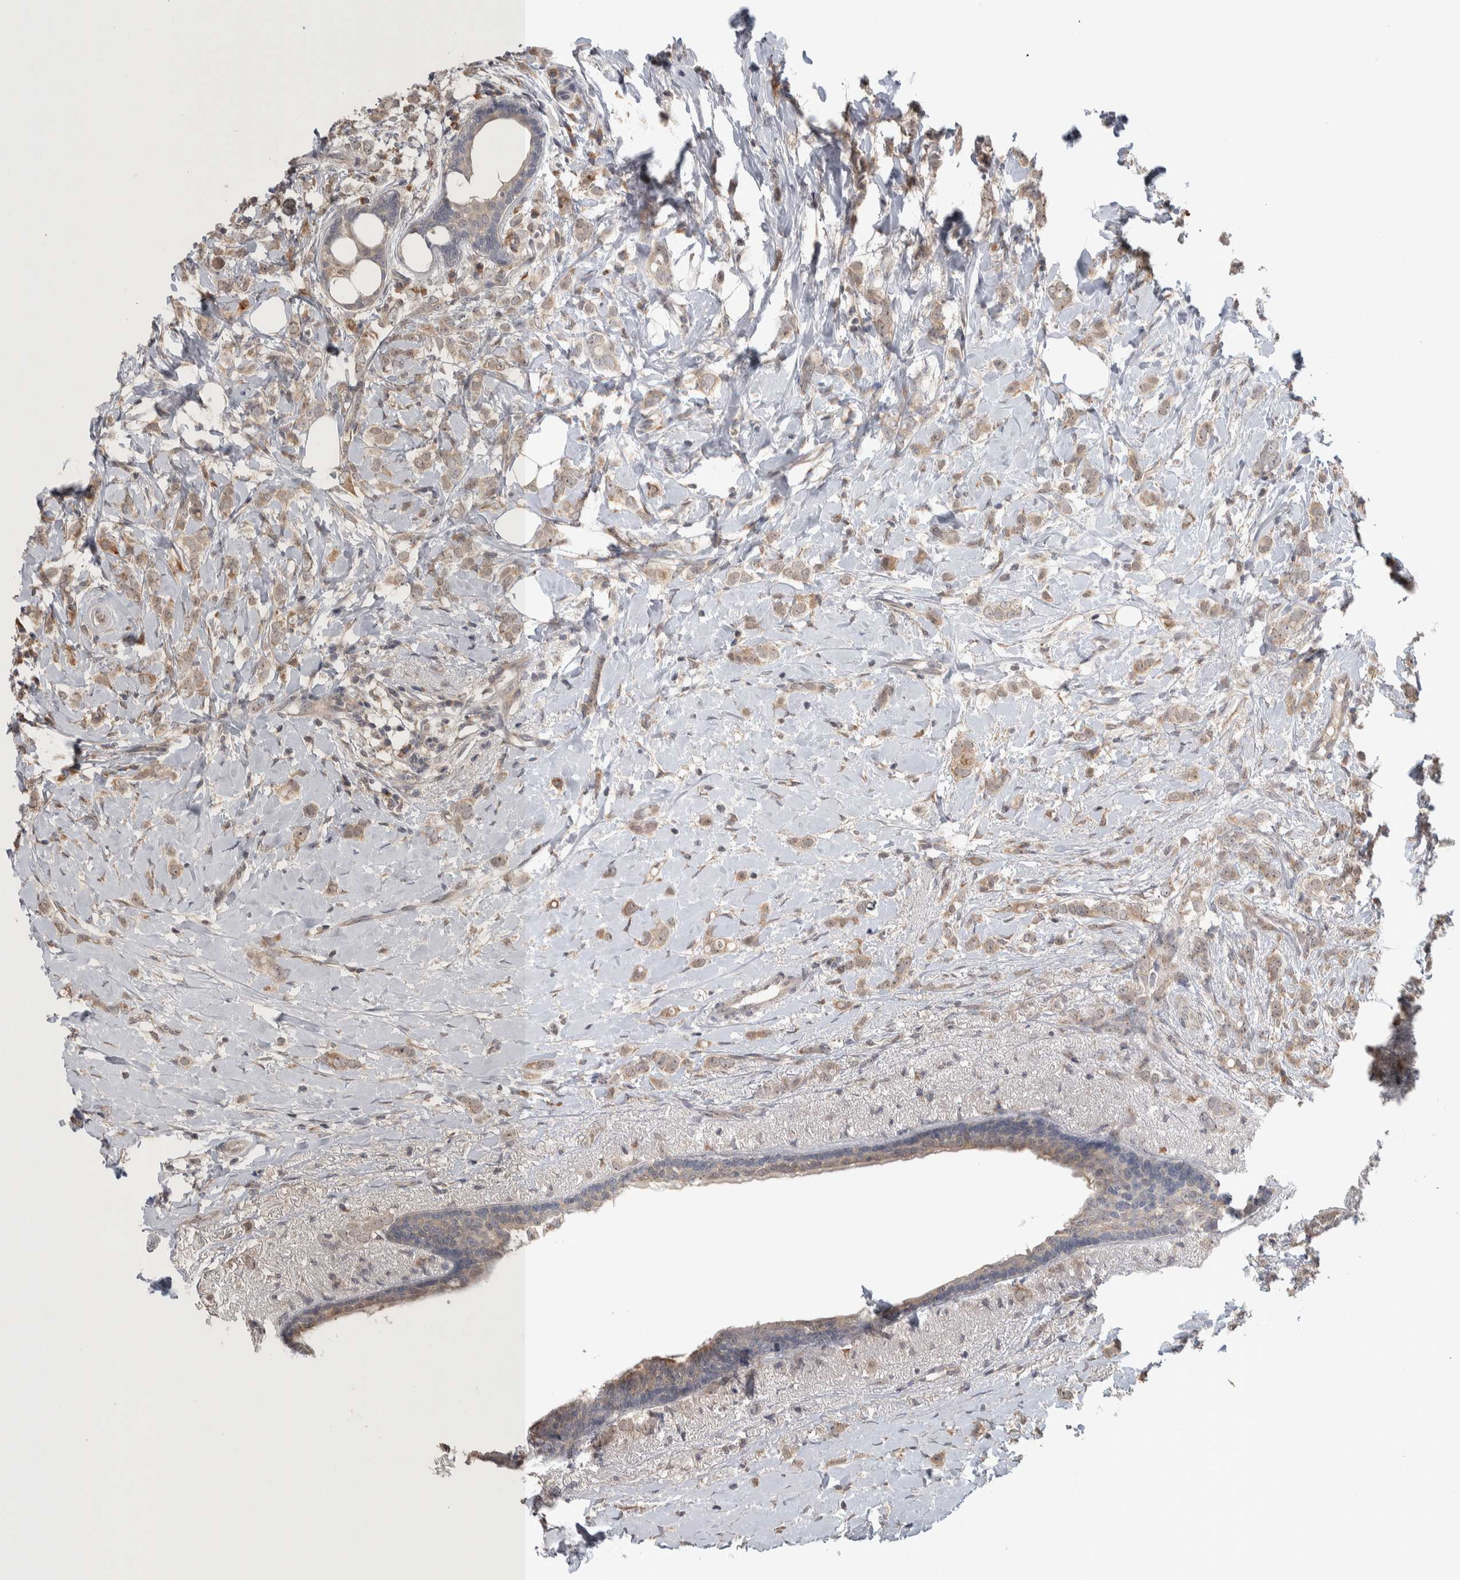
{"staining": {"intensity": "weak", "quantity": ">75%", "location": "cytoplasmic/membranous"}, "tissue": "breast cancer", "cell_type": "Tumor cells", "image_type": "cancer", "snomed": [{"axis": "morphology", "description": "Normal tissue, NOS"}, {"axis": "morphology", "description": "Lobular carcinoma"}, {"axis": "topography", "description": "Breast"}], "caption": "Tumor cells reveal weak cytoplasmic/membranous expression in about >75% of cells in lobular carcinoma (breast).", "gene": "CUL2", "patient": {"sex": "female", "age": 47}}